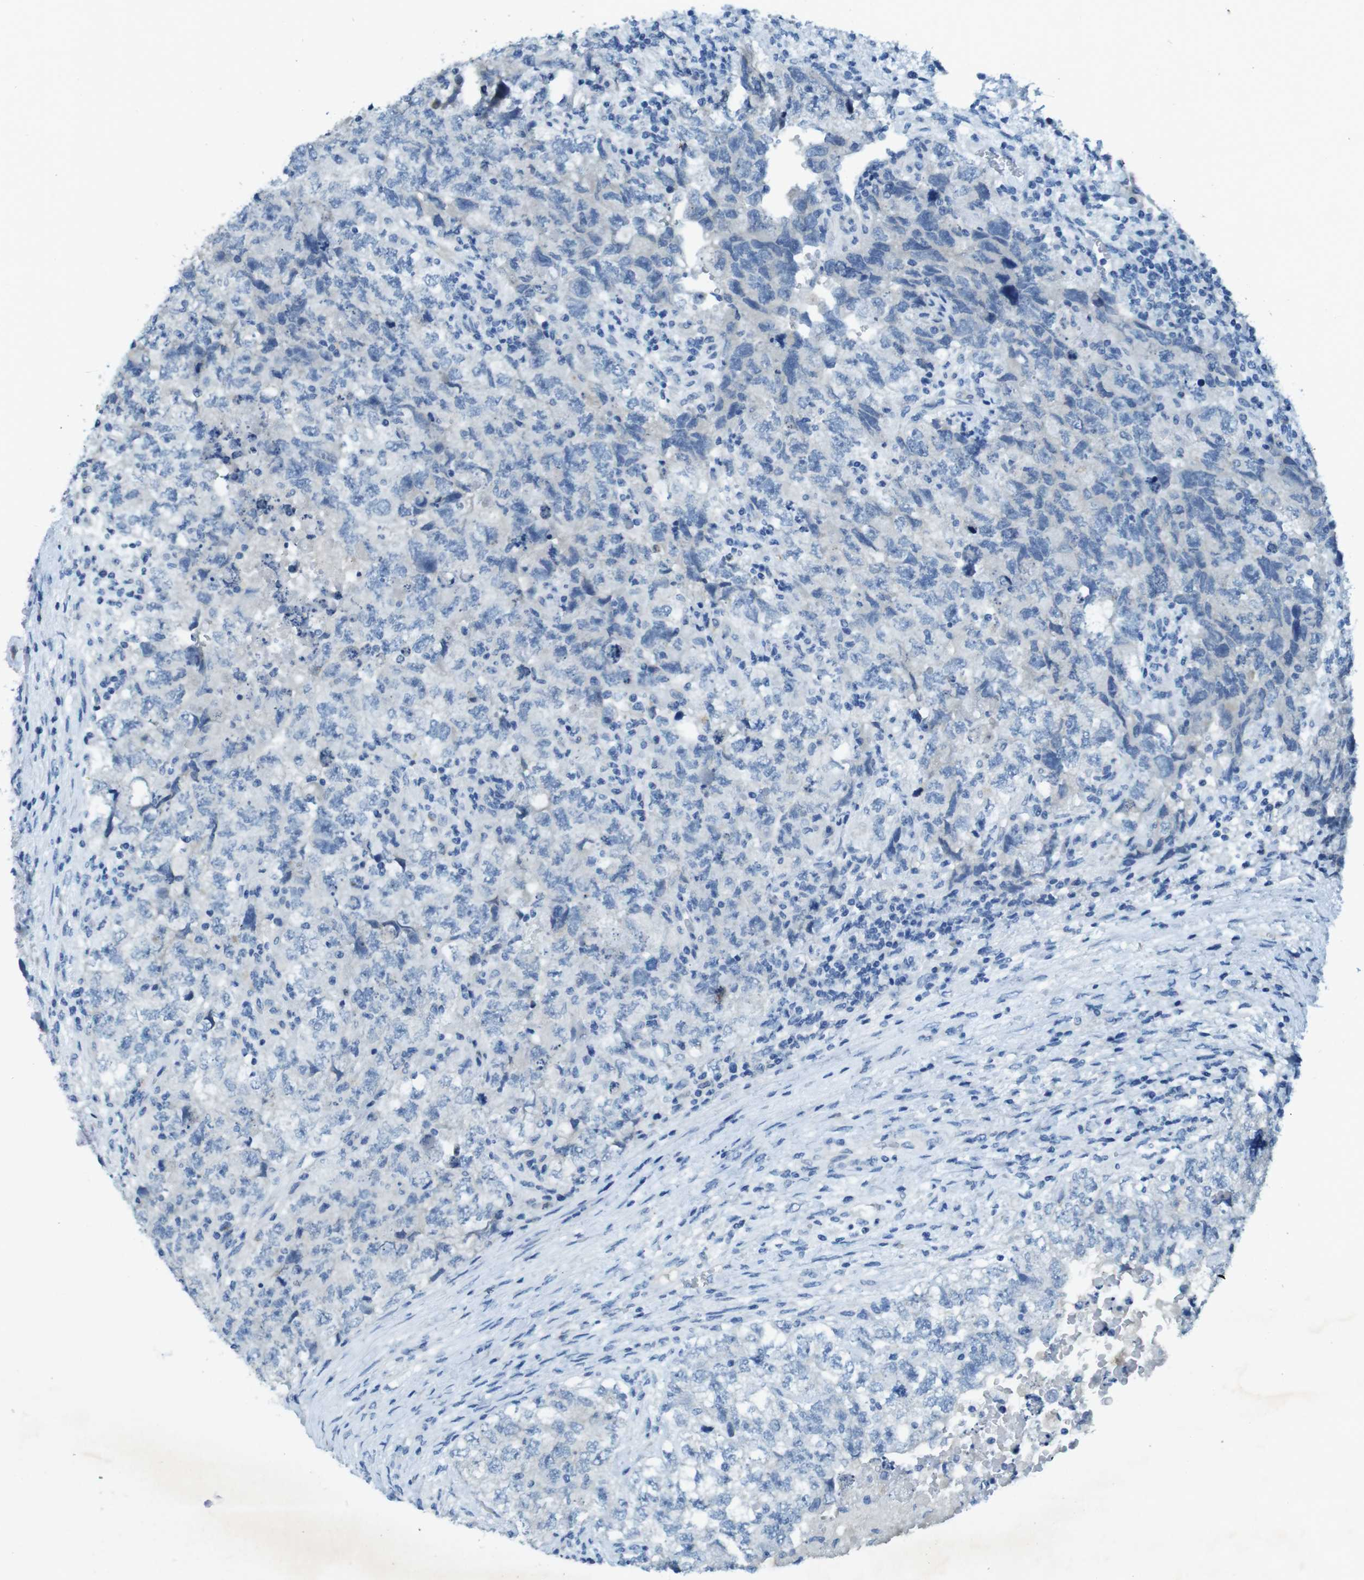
{"staining": {"intensity": "negative", "quantity": "none", "location": "none"}, "tissue": "testis cancer", "cell_type": "Tumor cells", "image_type": "cancer", "snomed": [{"axis": "morphology", "description": "Carcinoma, Embryonal, NOS"}, {"axis": "topography", "description": "Testis"}], "caption": "Immunohistochemistry (IHC) micrograph of neoplastic tissue: testis embryonal carcinoma stained with DAB (3,3'-diaminobenzidine) shows no significant protein expression in tumor cells.", "gene": "CD320", "patient": {"sex": "male", "age": 36}}